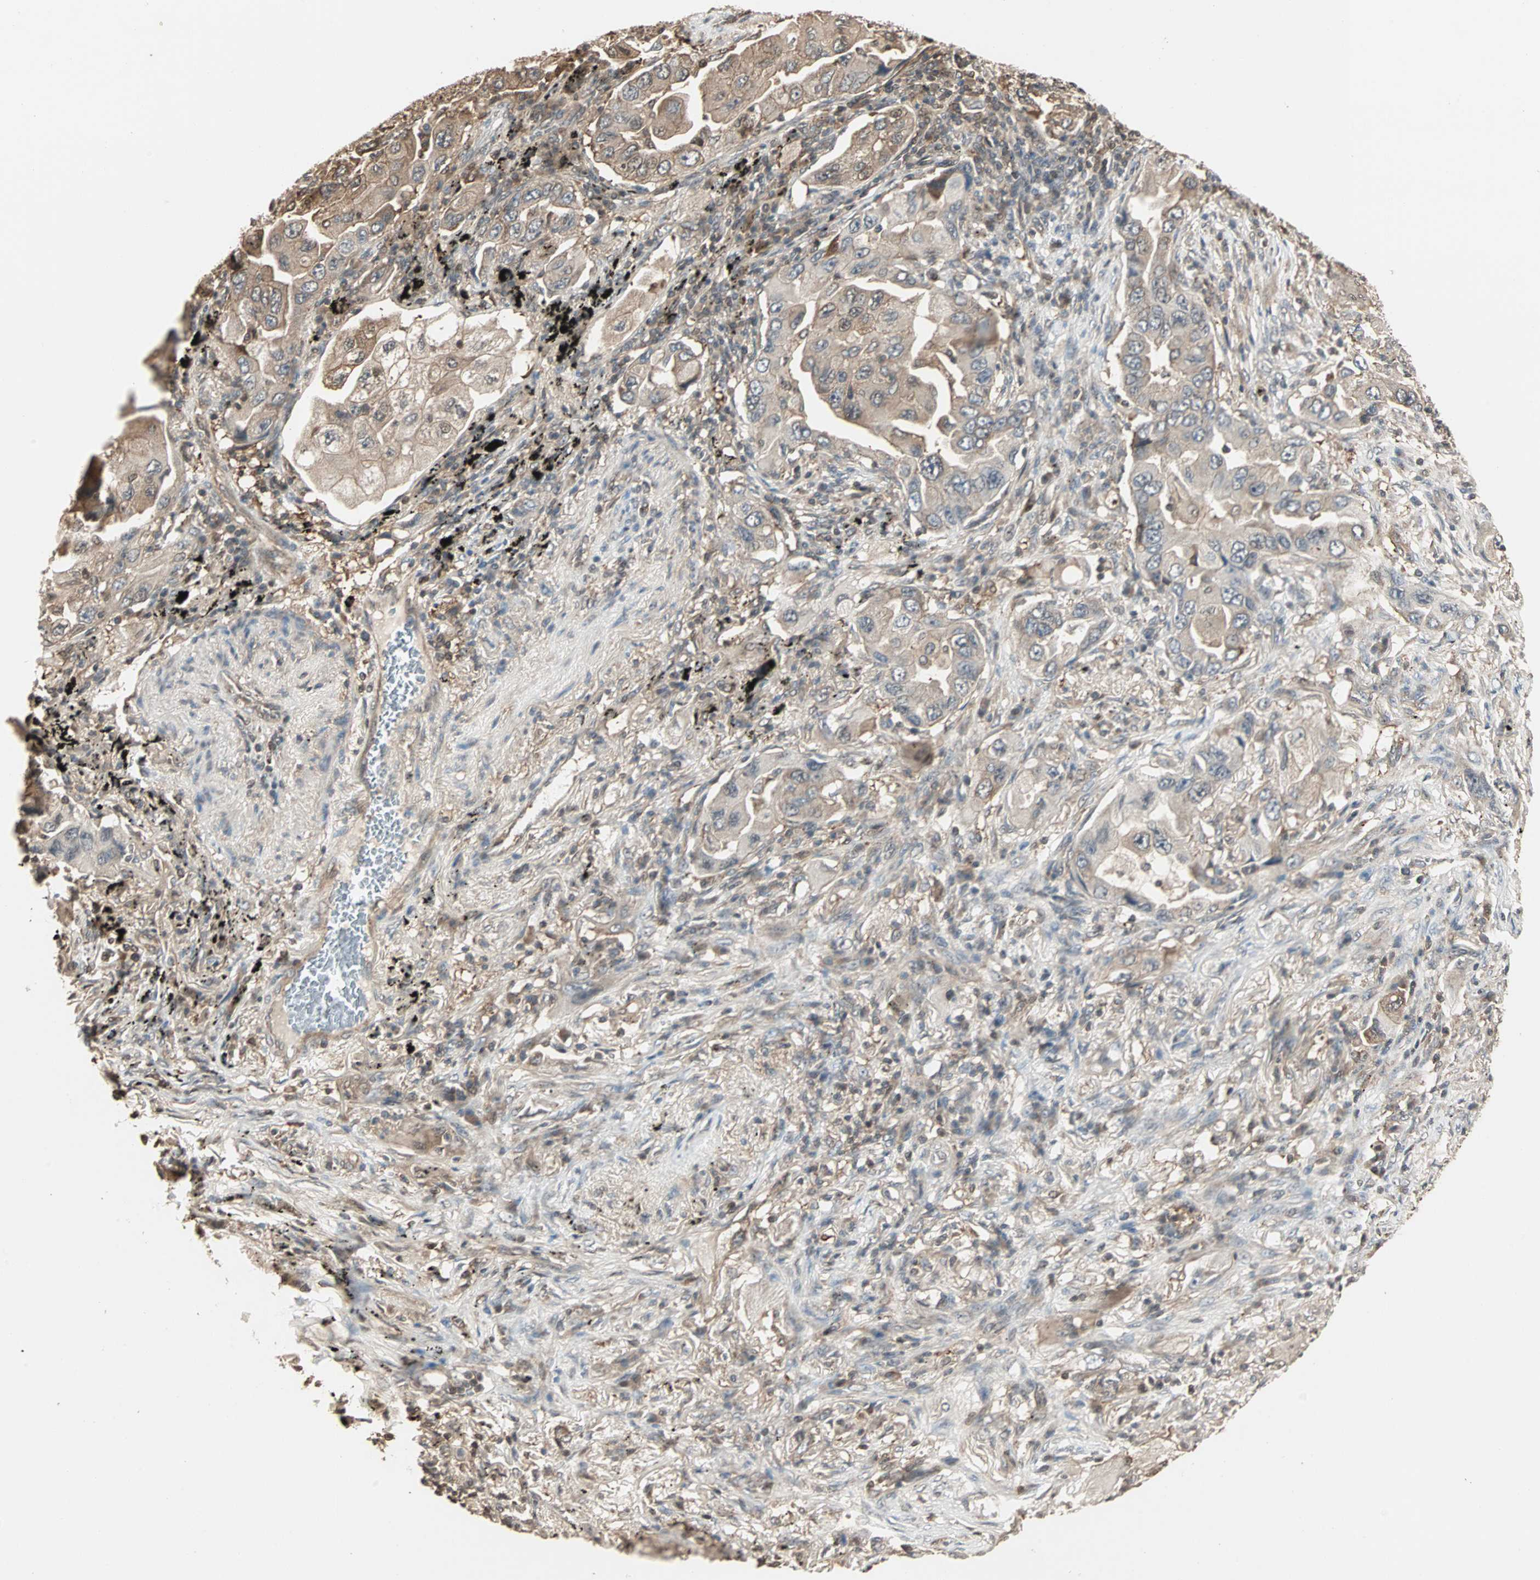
{"staining": {"intensity": "moderate", "quantity": ">75%", "location": "cytoplasmic/membranous"}, "tissue": "lung cancer", "cell_type": "Tumor cells", "image_type": "cancer", "snomed": [{"axis": "morphology", "description": "Adenocarcinoma, NOS"}, {"axis": "topography", "description": "Lung"}], "caption": "Immunohistochemical staining of lung adenocarcinoma demonstrates moderate cytoplasmic/membranous protein expression in about >75% of tumor cells.", "gene": "DRG2", "patient": {"sex": "female", "age": 65}}